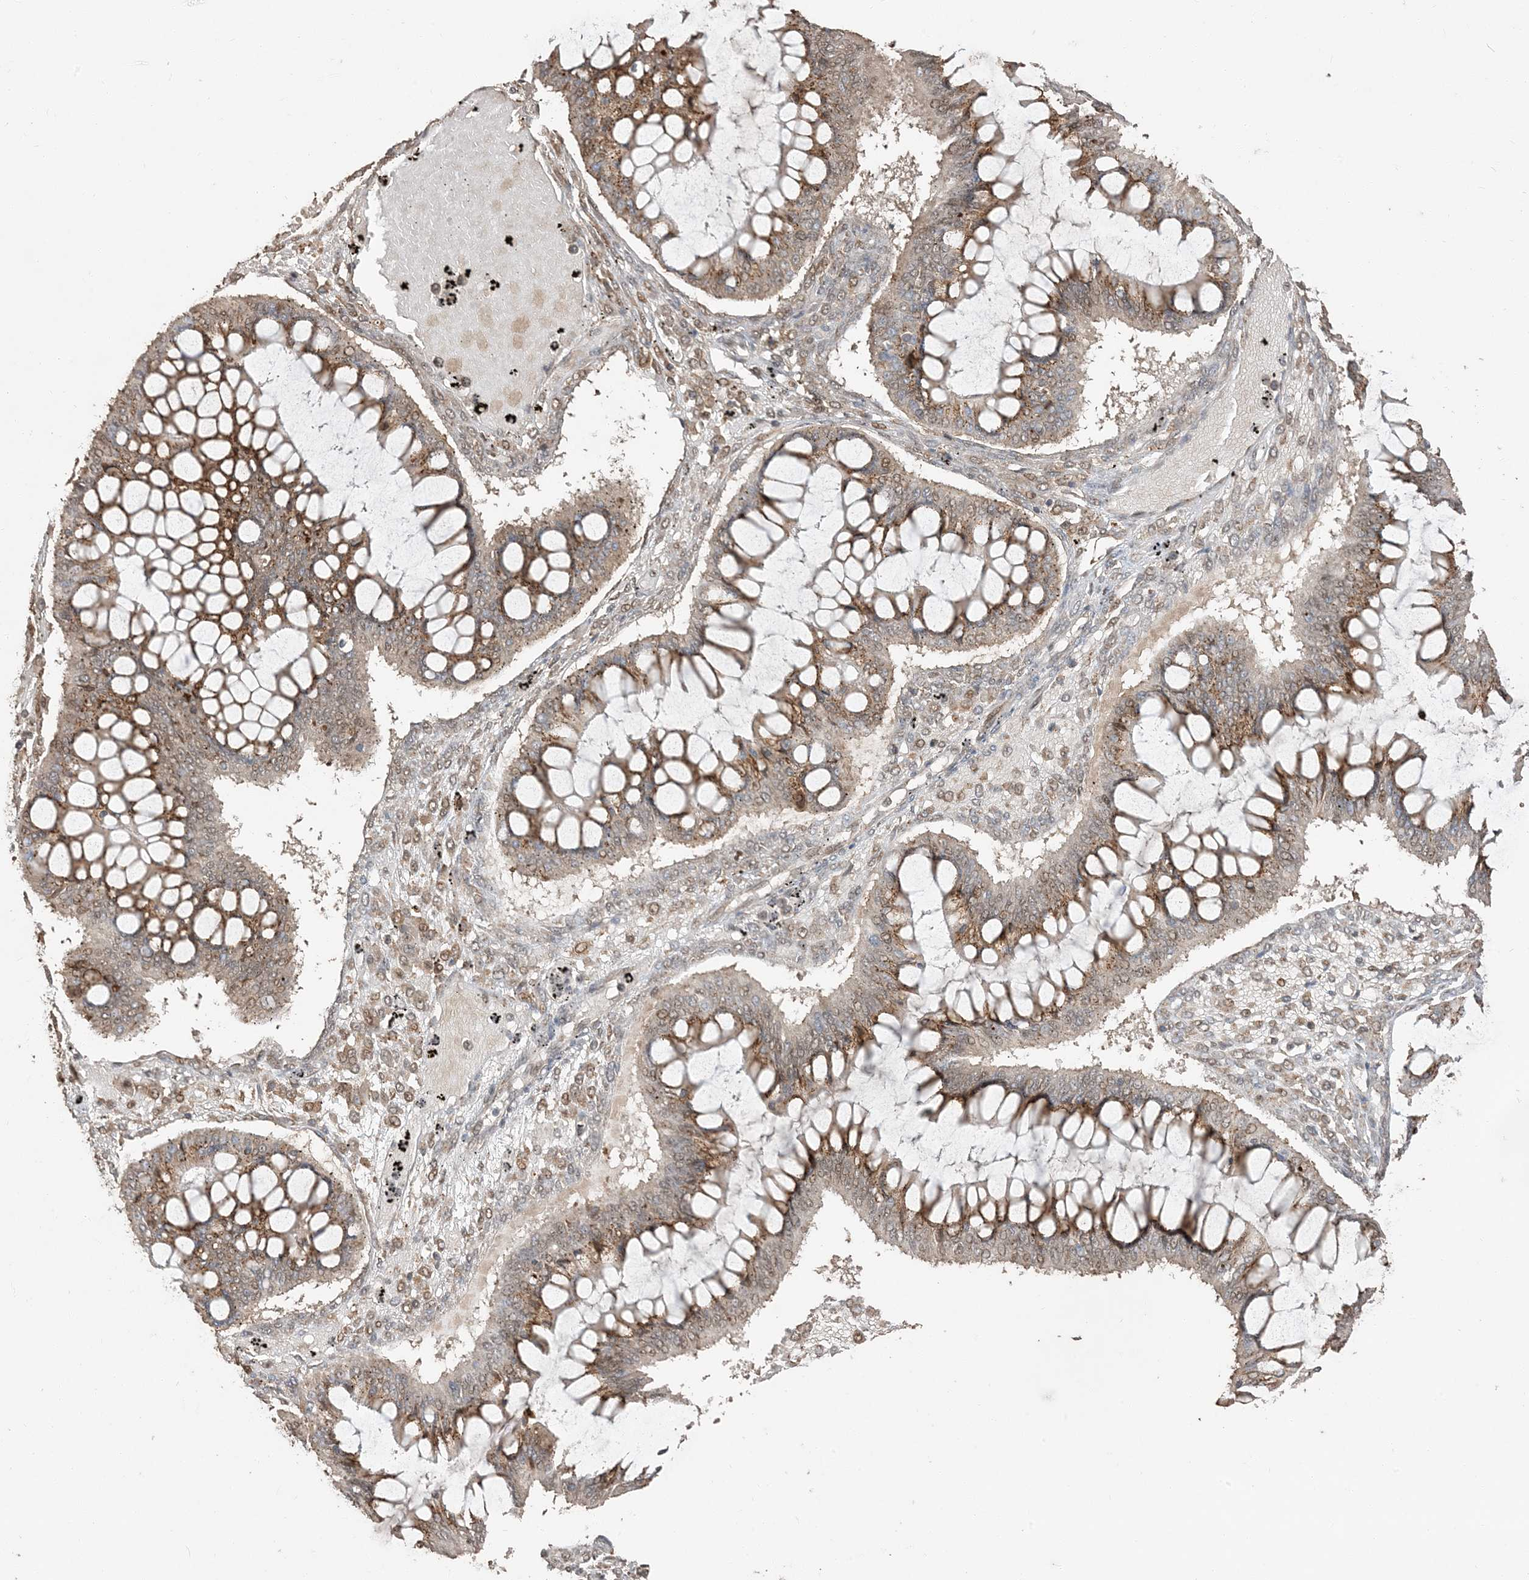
{"staining": {"intensity": "moderate", "quantity": "25%-75%", "location": "cytoplasmic/membranous,nuclear"}, "tissue": "ovarian cancer", "cell_type": "Tumor cells", "image_type": "cancer", "snomed": [{"axis": "morphology", "description": "Cystadenocarcinoma, mucinous, NOS"}, {"axis": "topography", "description": "Ovary"}], "caption": "An image of human ovarian mucinous cystadenocarcinoma stained for a protein shows moderate cytoplasmic/membranous and nuclear brown staining in tumor cells. The protein is stained brown, and the nuclei are stained in blue (DAB (3,3'-diaminobenzidine) IHC with brightfield microscopy, high magnification).", "gene": "RER1", "patient": {"sex": "female", "age": 73}}